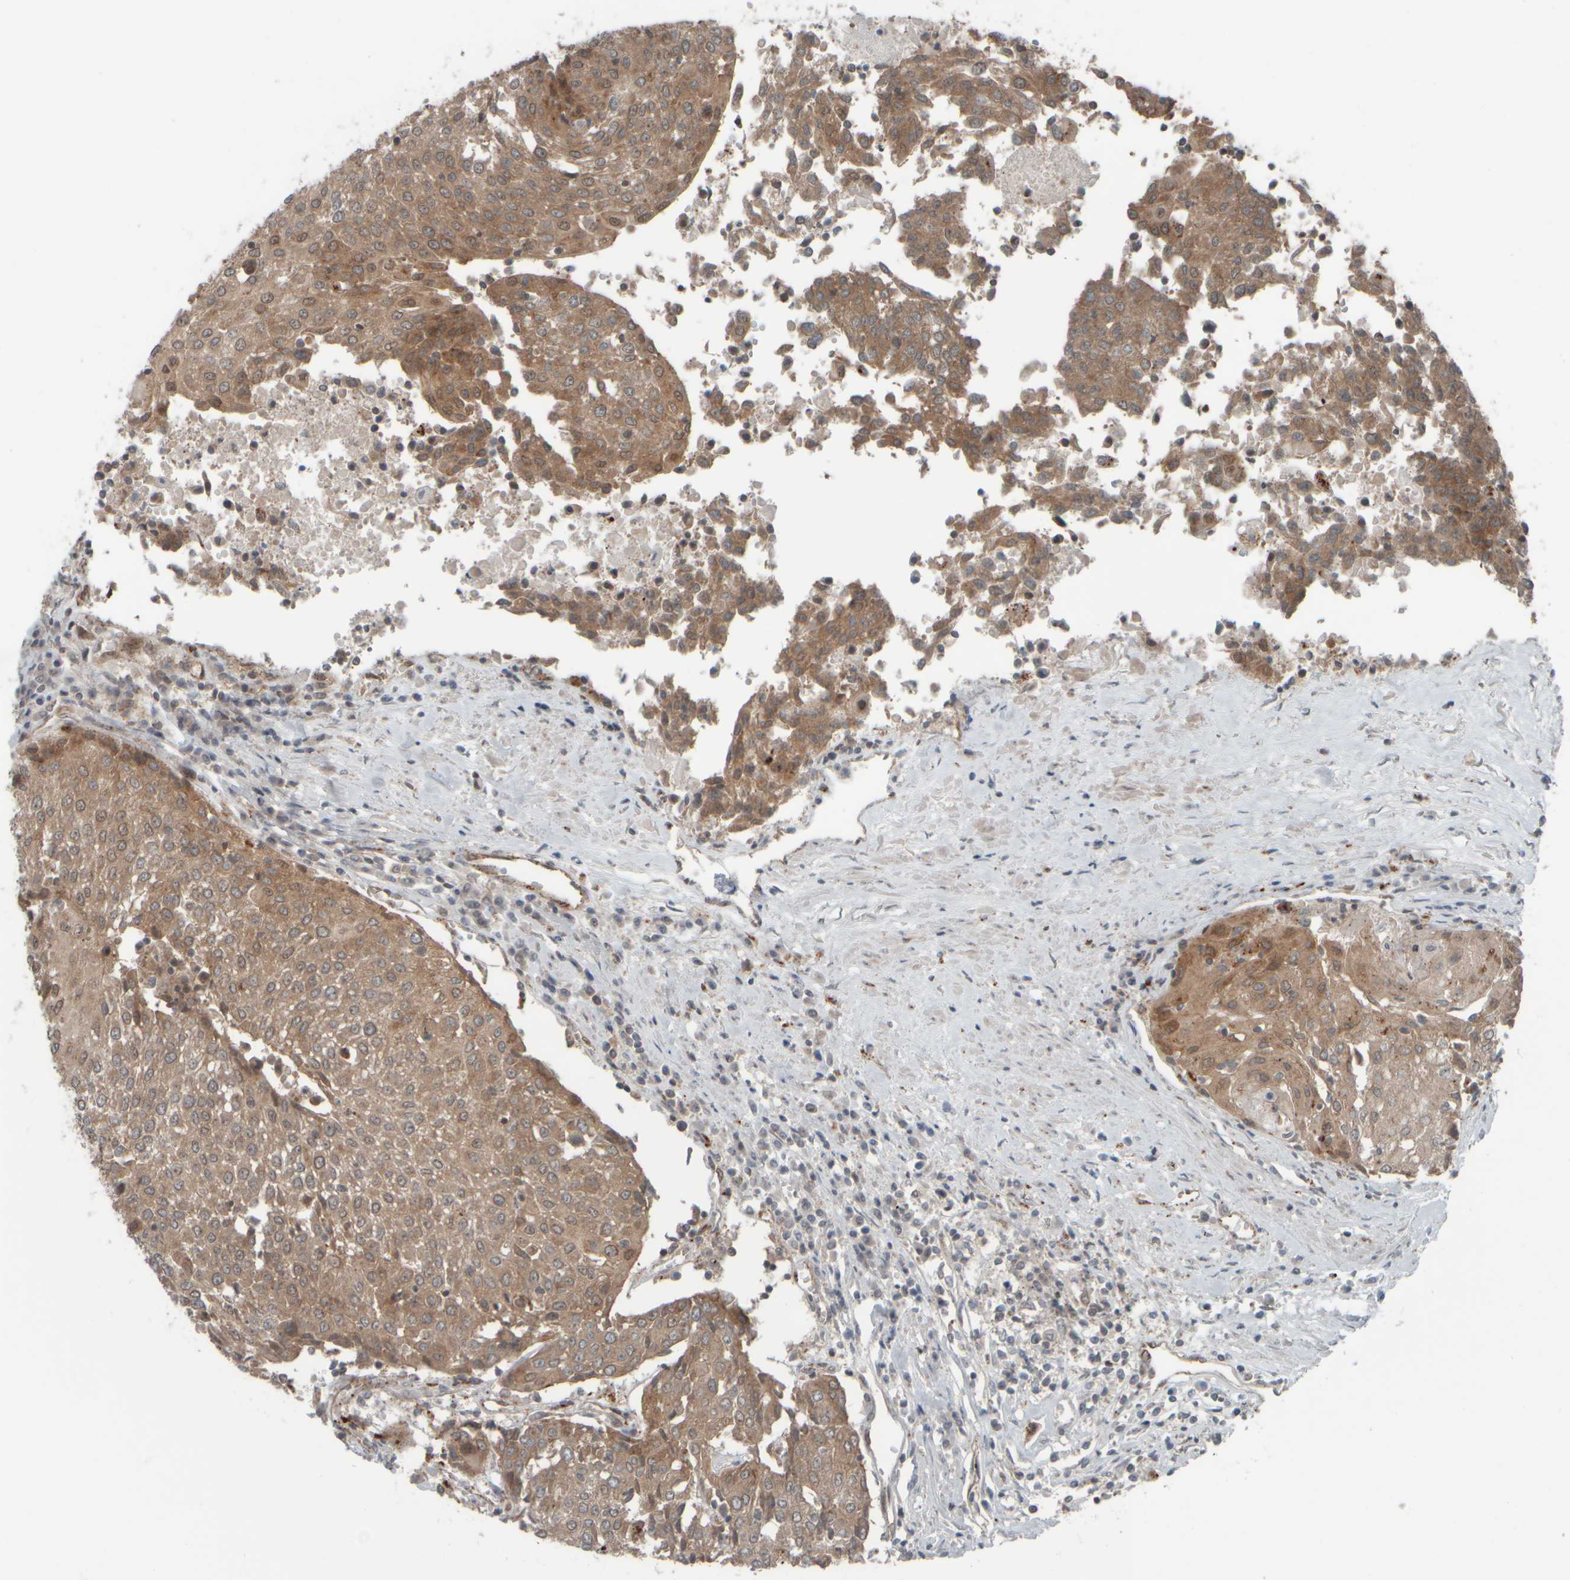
{"staining": {"intensity": "moderate", "quantity": ">75%", "location": "cytoplasmic/membranous"}, "tissue": "urothelial cancer", "cell_type": "Tumor cells", "image_type": "cancer", "snomed": [{"axis": "morphology", "description": "Urothelial carcinoma, High grade"}, {"axis": "topography", "description": "Urinary bladder"}], "caption": "Immunohistochemical staining of human urothelial carcinoma (high-grade) reveals moderate cytoplasmic/membranous protein staining in about >75% of tumor cells.", "gene": "GIGYF1", "patient": {"sex": "female", "age": 85}}